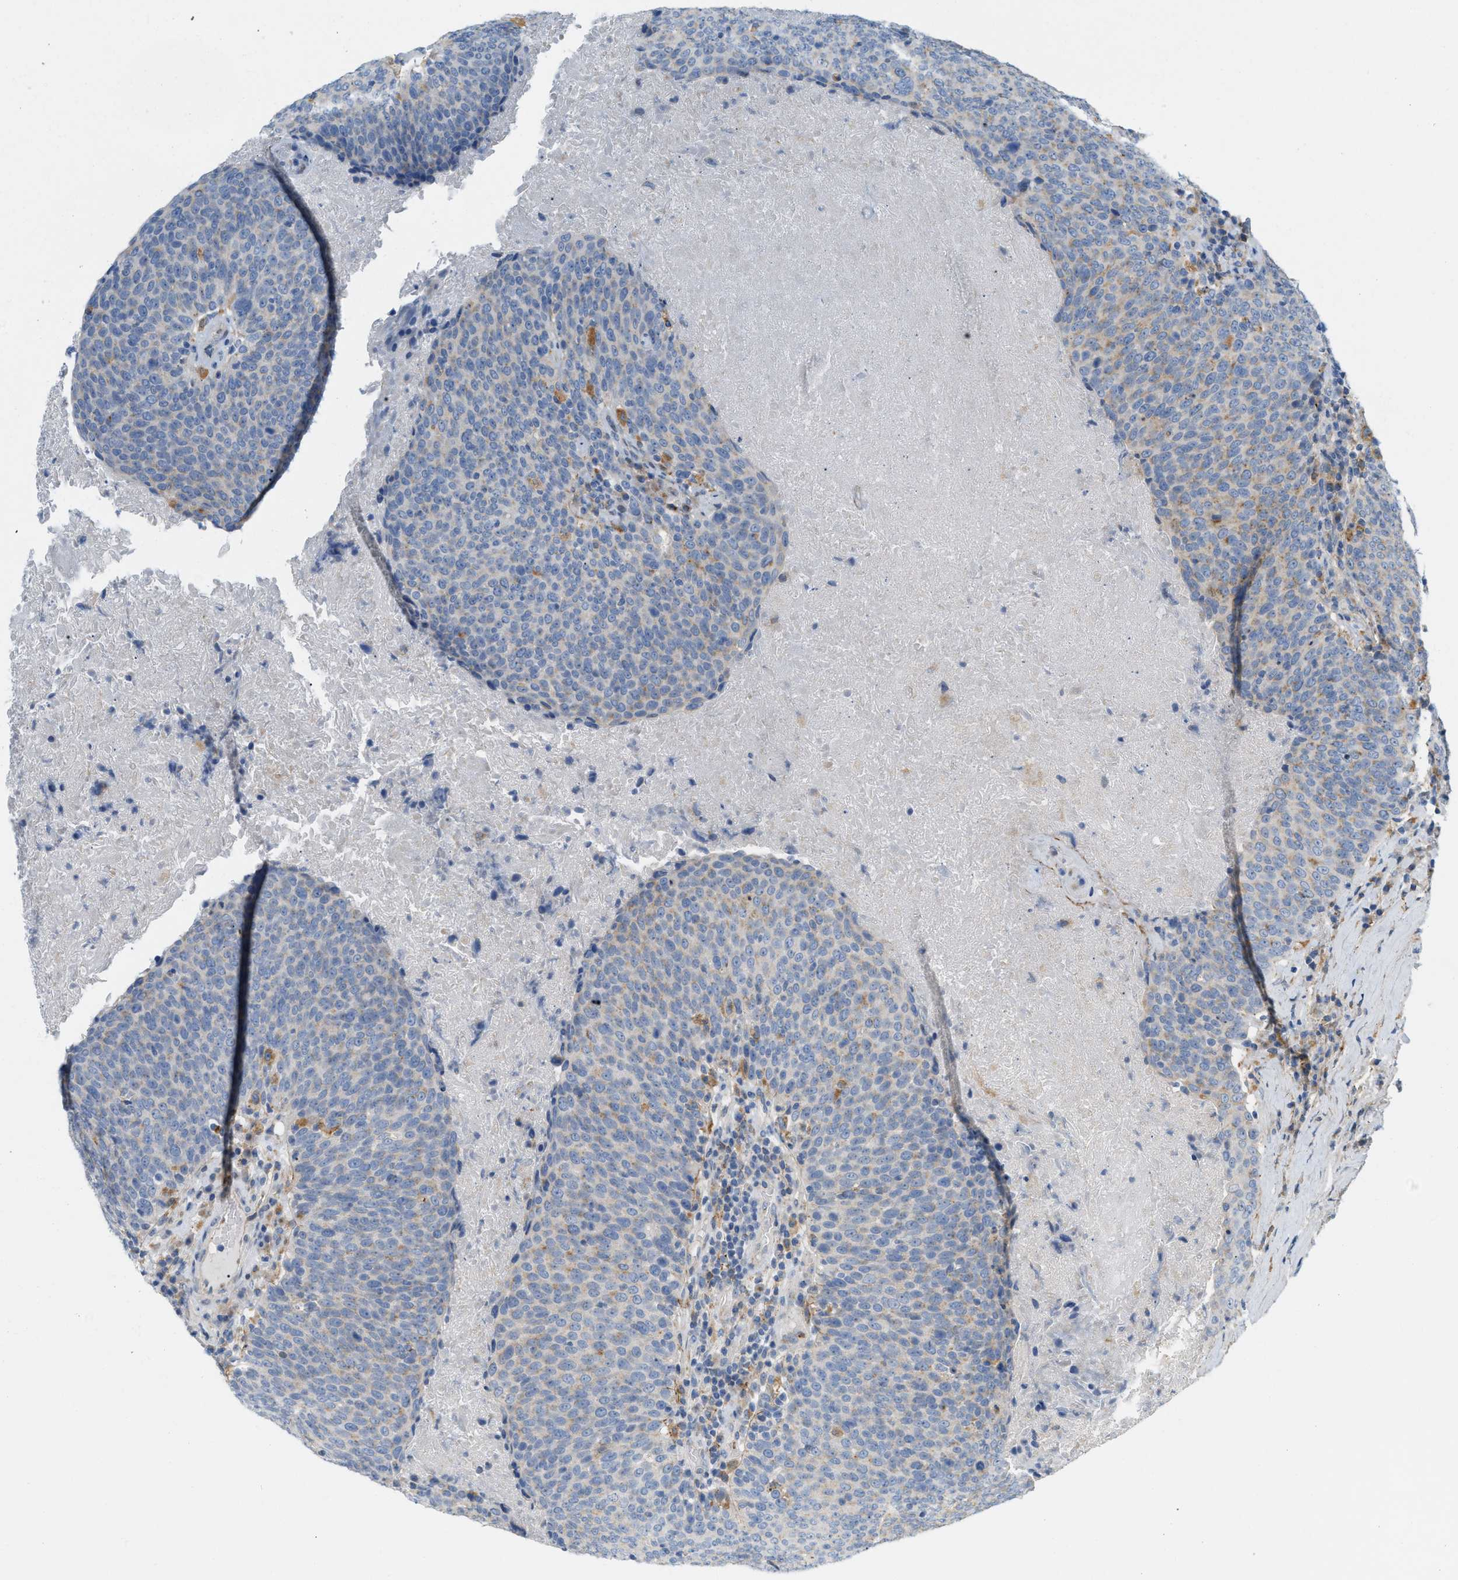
{"staining": {"intensity": "weak", "quantity": "<25%", "location": "cytoplasmic/membranous"}, "tissue": "head and neck cancer", "cell_type": "Tumor cells", "image_type": "cancer", "snomed": [{"axis": "morphology", "description": "Squamous cell carcinoma, NOS"}, {"axis": "morphology", "description": "Squamous cell carcinoma, metastatic, NOS"}, {"axis": "topography", "description": "Lymph node"}, {"axis": "topography", "description": "Head-Neck"}], "caption": "Image shows no significant protein positivity in tumor cells of head and neck squamous cell carcinoma.", "gene": "LMBRD1", "patient": {"sex": "male", "age": 62}}